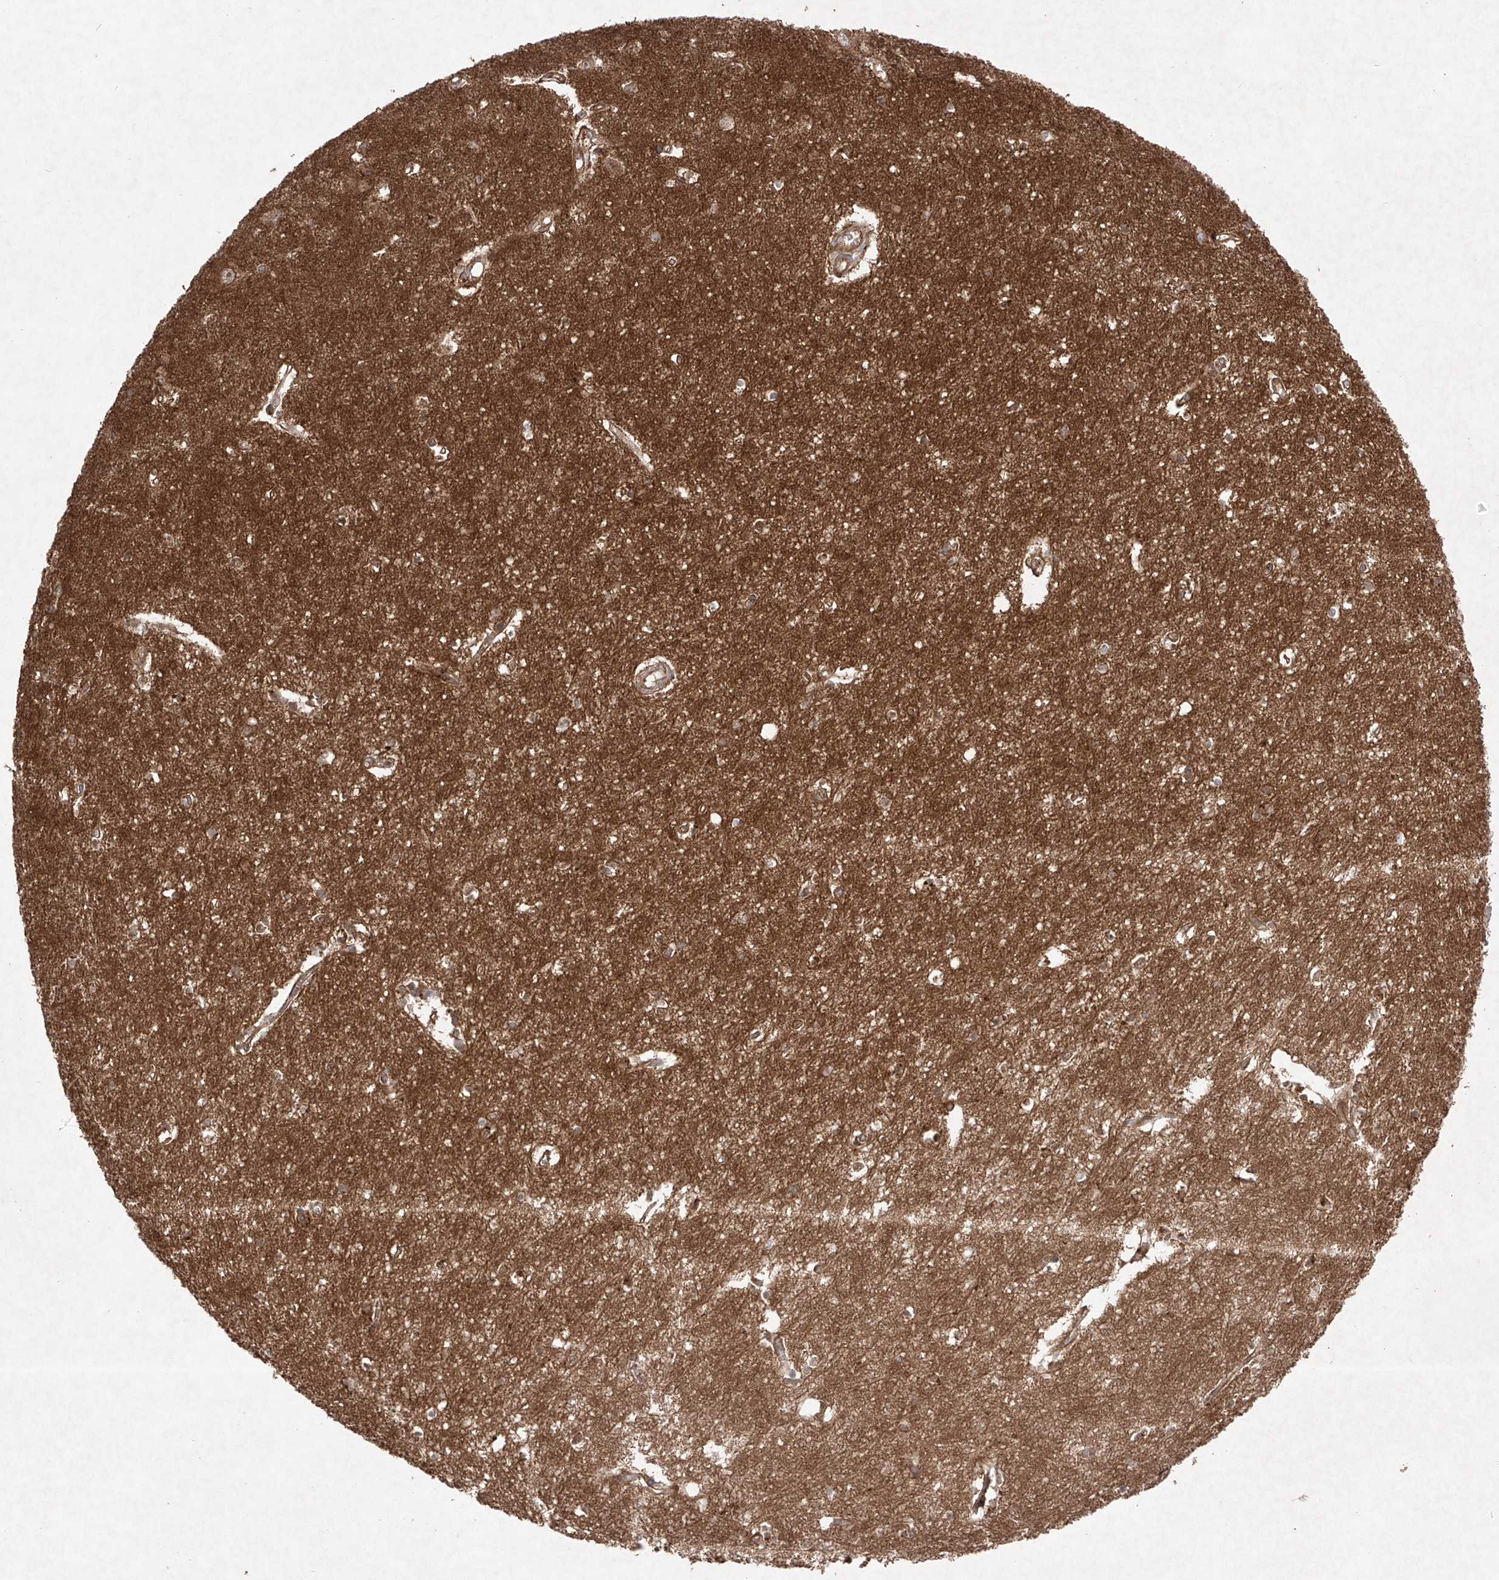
{"staining": {"intensity": "moderate", "quantity": ">75%", "location": "cytoplasmic/membranous"}, "tissue": "hippocampus", "cell_type": "Glial cells", "image_type": "normal", "snomed": [{"axis": "morphology", "description": "Normal tissue, NOS"}, {"axis": "topography", "description": "Hippocampus"}], "caption": "Protein staining of normal hippocampus demonstrates moderate cytoplasmic/membranous staining in approximately >75% of glial cells.", "gene": "YKT6", "patient": {"sex": "female", "age": 64}}